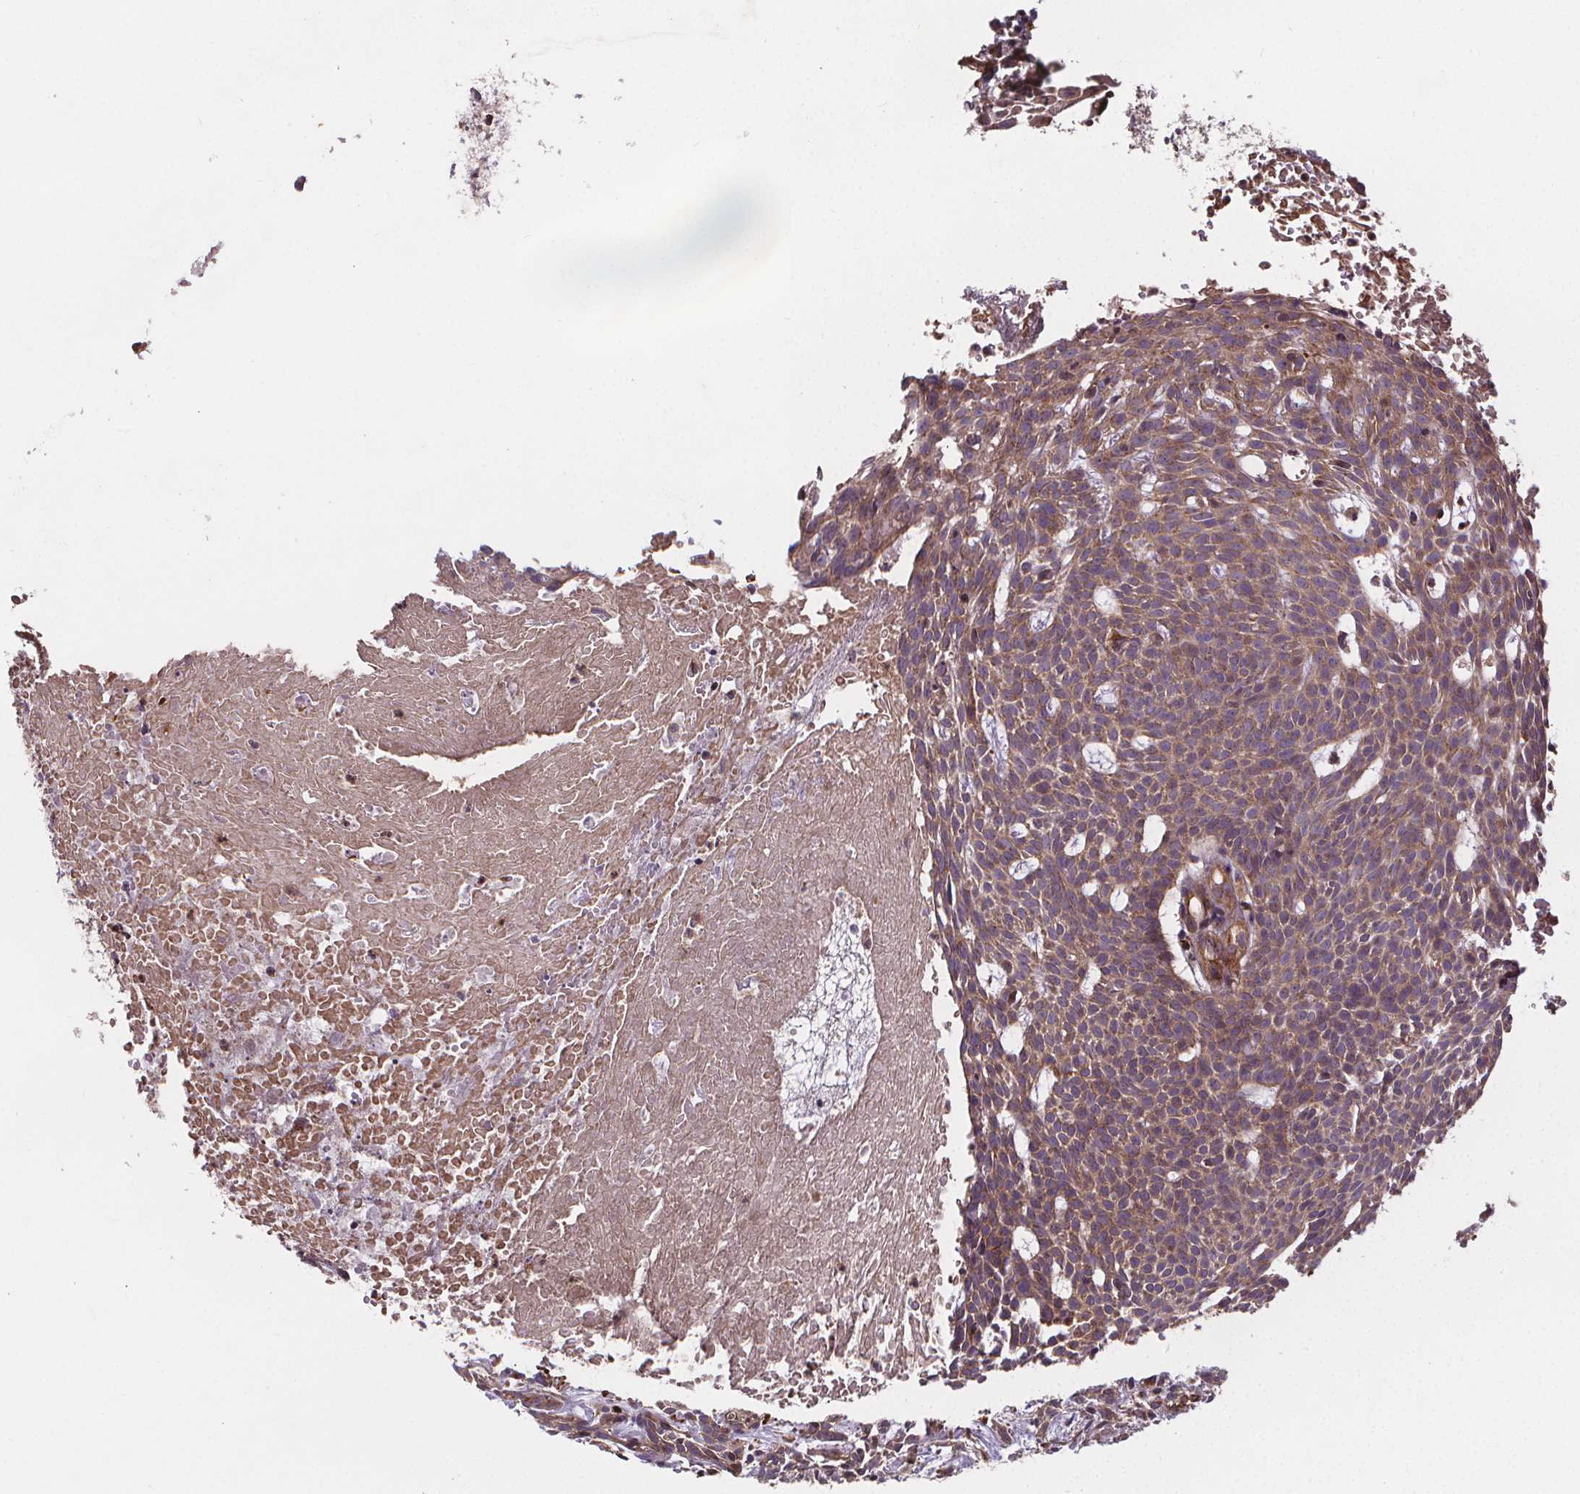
{"staining": {"intensity": "weak", "quantity": ">75%", "location": "cytoplasmic/membranous"}, "tissue": "skin cancer", "cell_type": "Tumor cells", "image_type": "cancer", "snomed": [{"axis": "morphology", "description": "Basal cell carcinoma"}, {"axis": "topography", "description": "Skin"}], "caption": "Brown immunohistochemical staining in human basal cell carcinoma (skin) reveals weak cytoplasmic/membranous expression in approximately >75% of tumor cells. (Brightfield microscopy of DAB IHC at high magnification).", "gene": "CLINT1", "patient": {"sex": "male", "age": 59}}